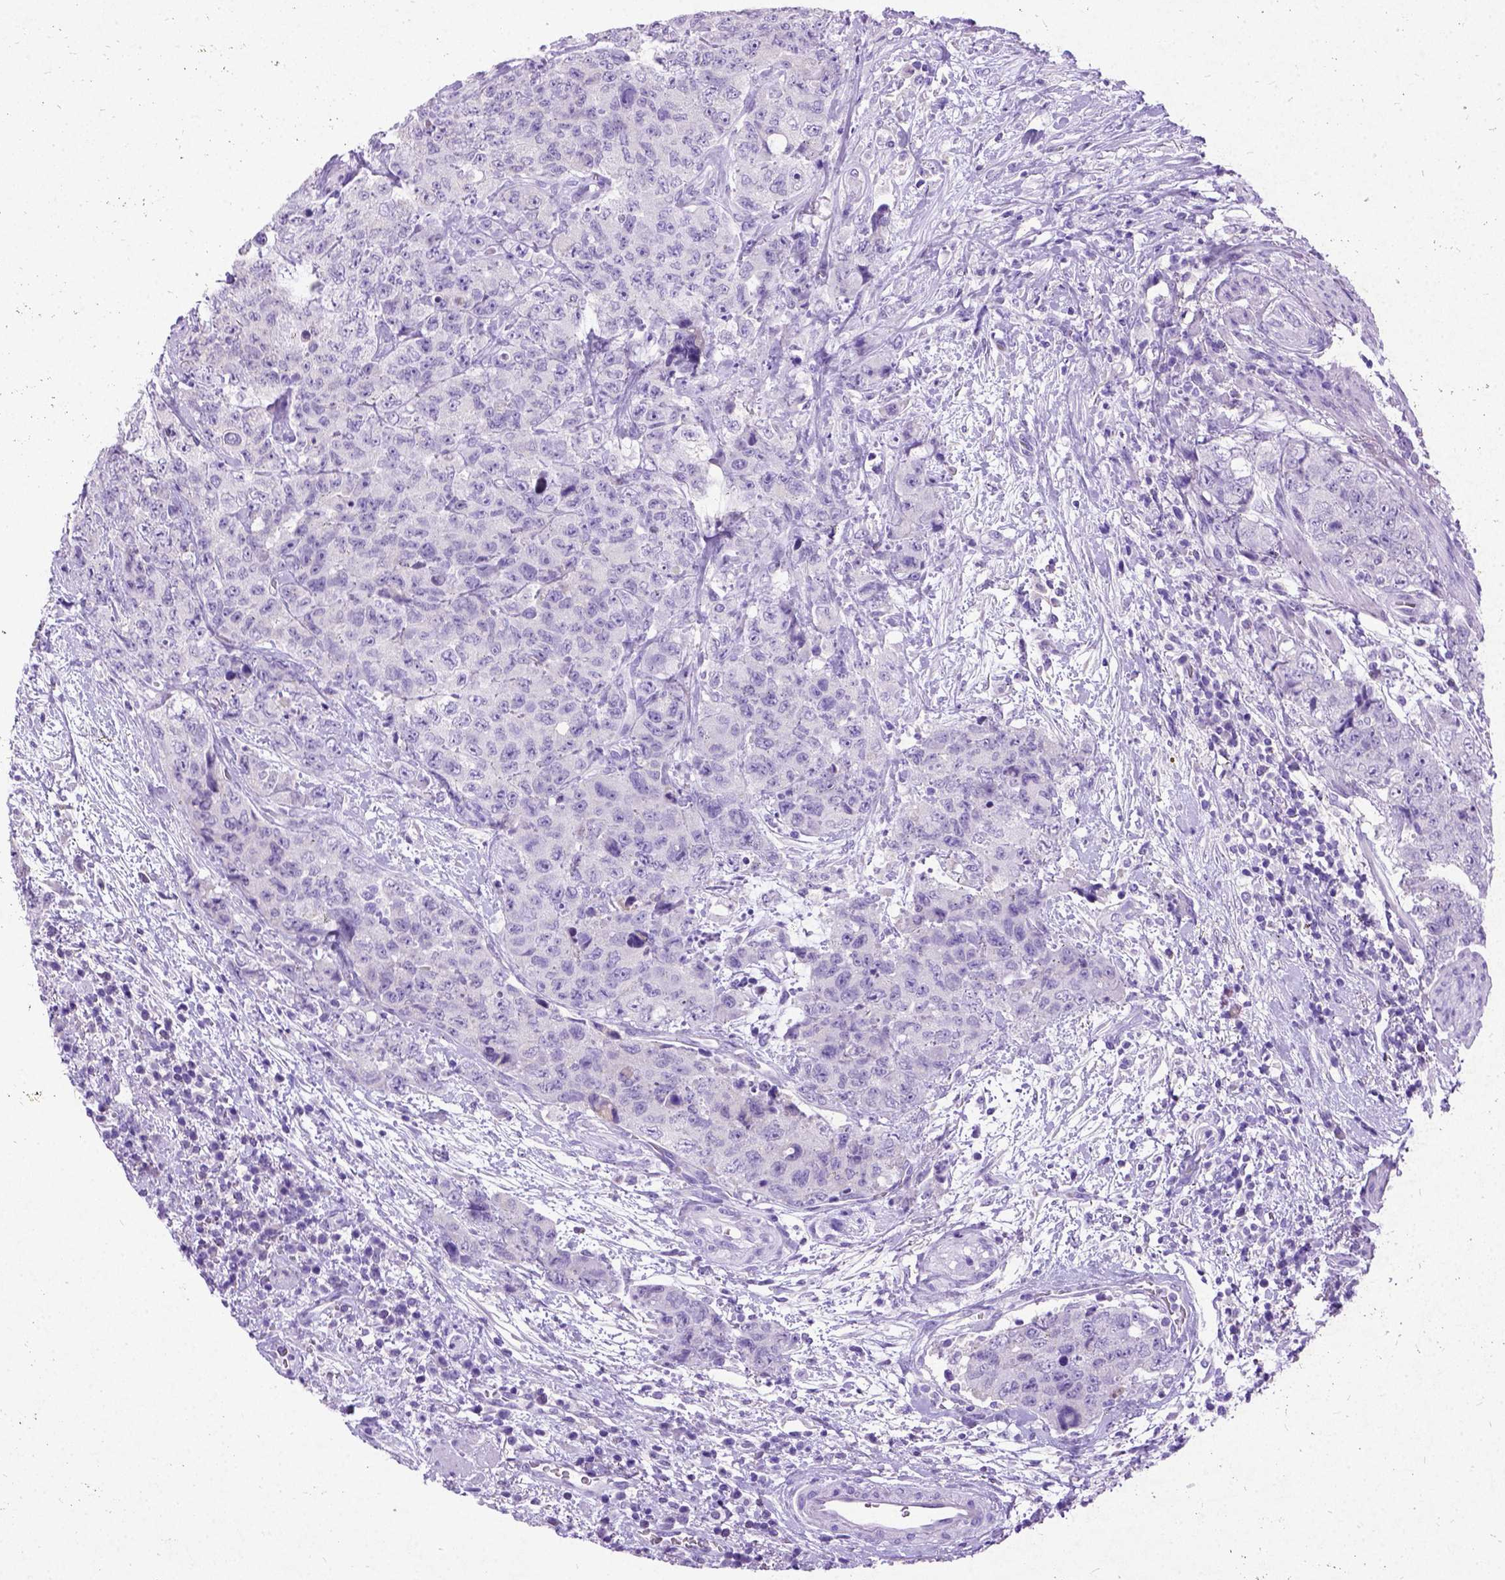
{"staining": {"intensity": "negative", "quantity": "none", "location": "none"}, "tissue": "urothelial cancer", "cell_type": "Tumor cells", "image_type": "cancer", "snomed": [{"axis": "morphology", "description": "Urothelial carcinoma, High grade"}, {"axis": "topography", "description": "Urinary bladder"}], "caption": "Photomicrograph shows no significant protein expression in tumor cells of urothelial cancer. The staining was performed using DAB to visualize the protein expression in brown, while the nuclei were stained in blue with hematoxylin (Magnification: 20x).", "gene": "NEUROD4", "patient": {"sex": "female", "age": 78}}